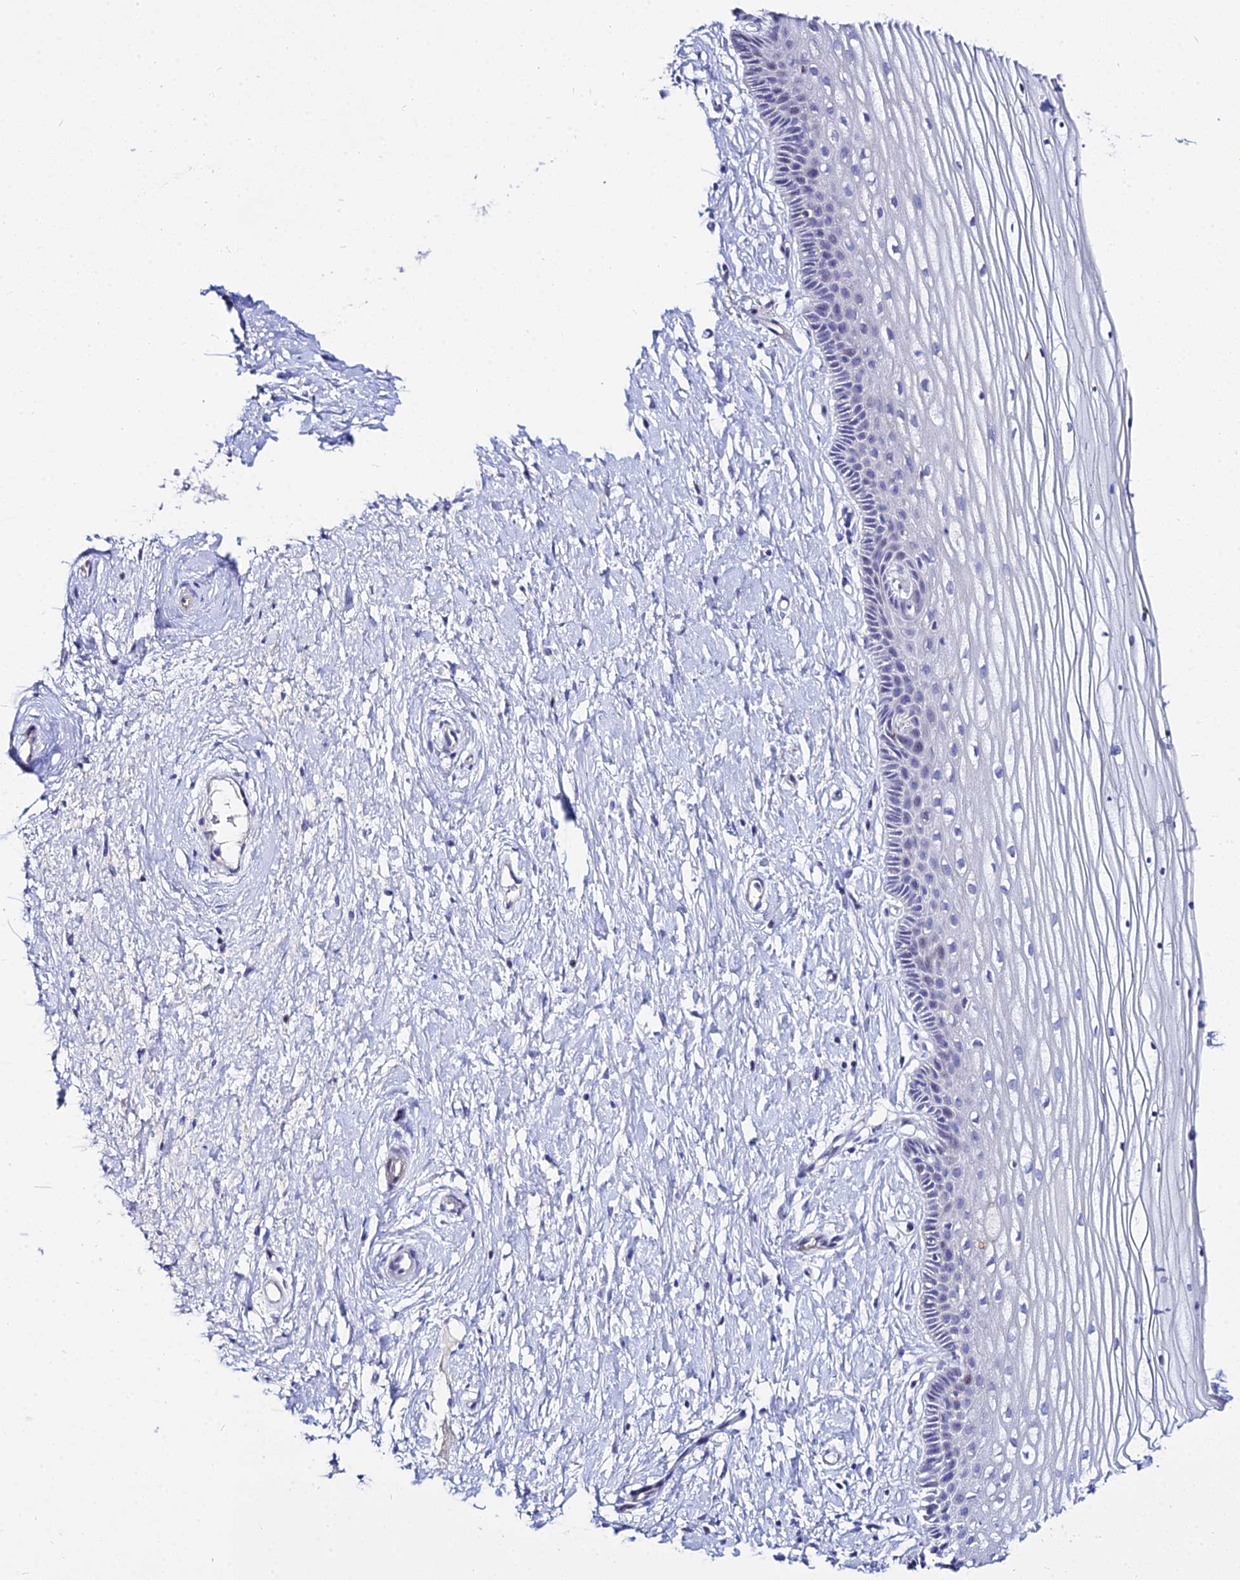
{"staining": {"intensity": "weak", "quantity": "<25%", "location": "nuclear"}, "tissue": "vagina", "cell_type": "Squamous epithelial cells", "image_type": "normal", "snomed": [{"axis": "morphology", "description": "Normal tissue, NOS"}, {"axis": "topography", "description": "Vagina"}, {"axis": "topography", "description": "Cervix"}], "caption": "This is an immunohistochemistry (IHC) photomicrograph of benign human vagina. There is no positivity in squamous epithelial cells.", "gene": "DLX1", "patient": {"sex": "female", "age": 40}}